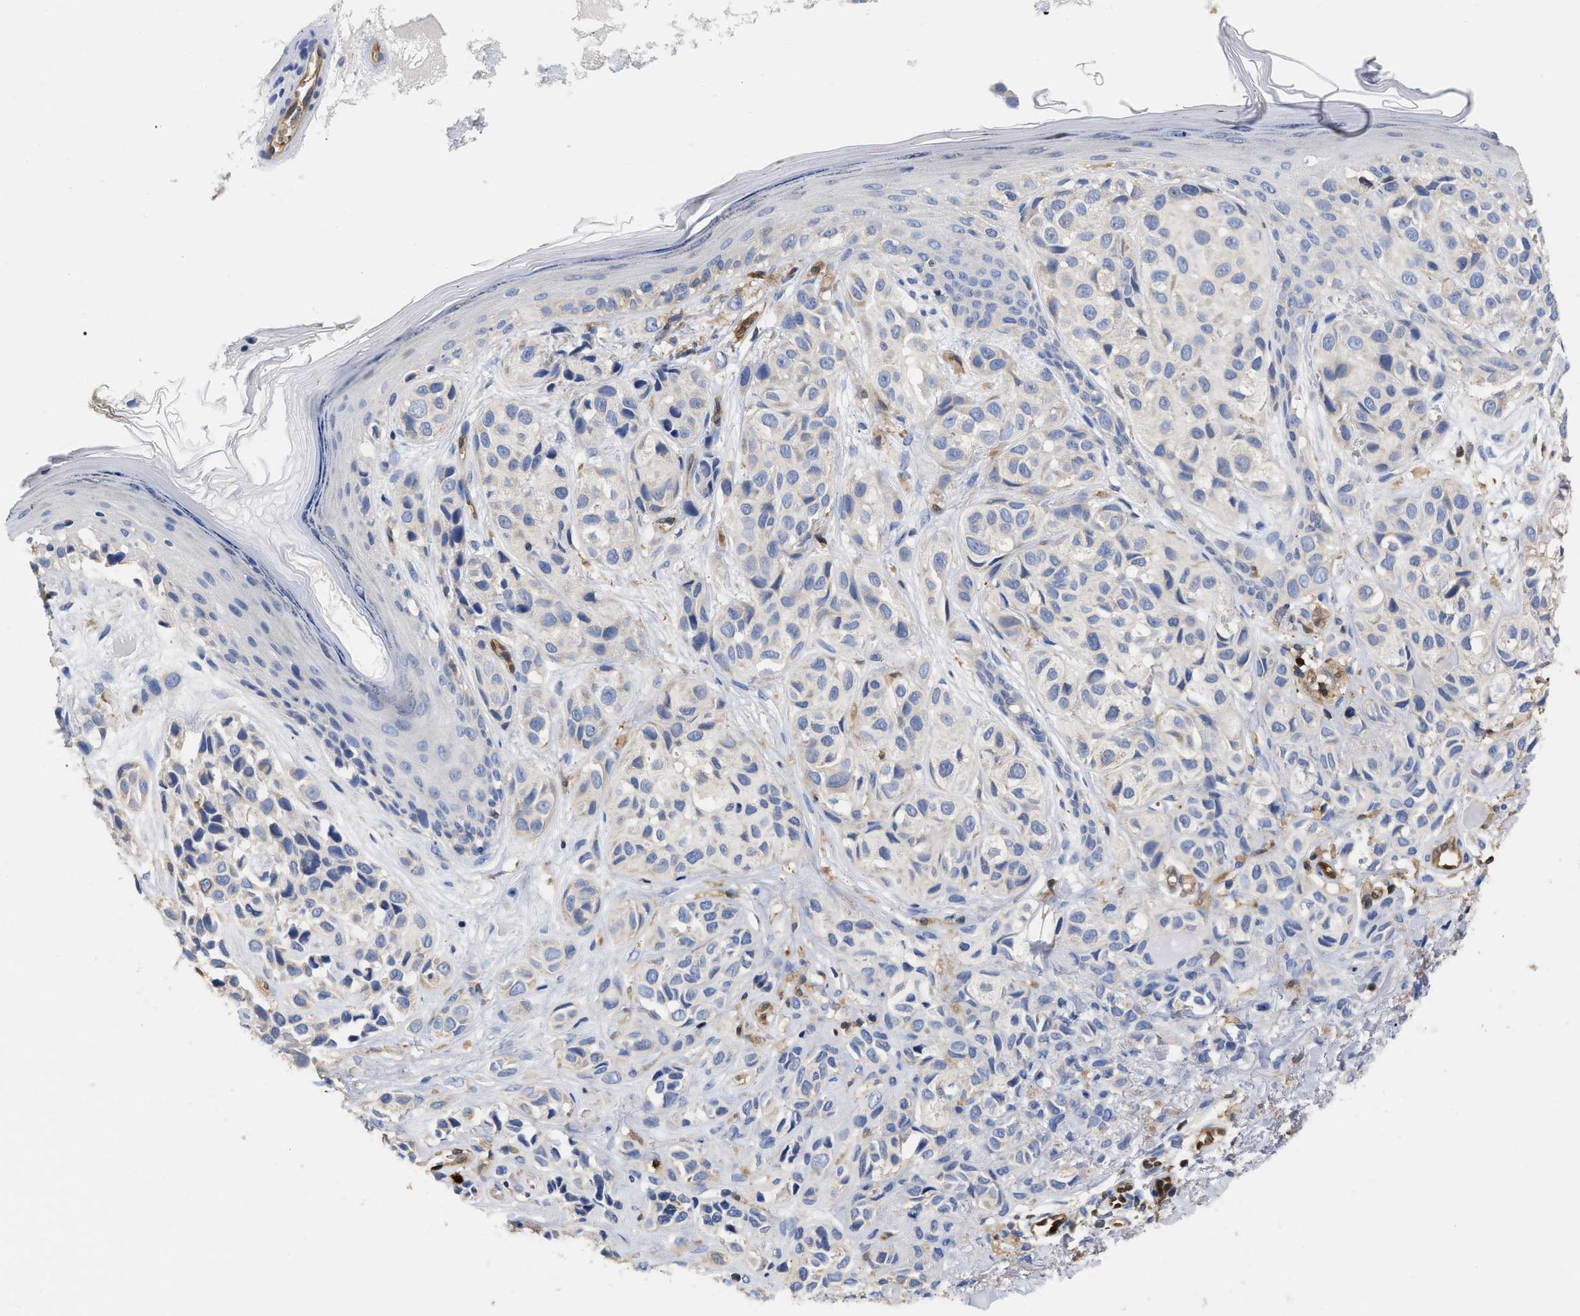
{"staining": {"intensity": "negative", "quantity": "none", "location": "none"}, "tissue": "melanoma", "cell_type": "Tumor cells", "image_type": "cancer", "snomed": [{"axis": "morphology", "description": "Malignant melanoma, NOS"}, {"axis": "topography", "description": "Skin"}], "caption": "Tumor cells show no significant expression in melanoma.", "gene": "GIMAP4", "patient": {"sex": "female", "age": 58}}